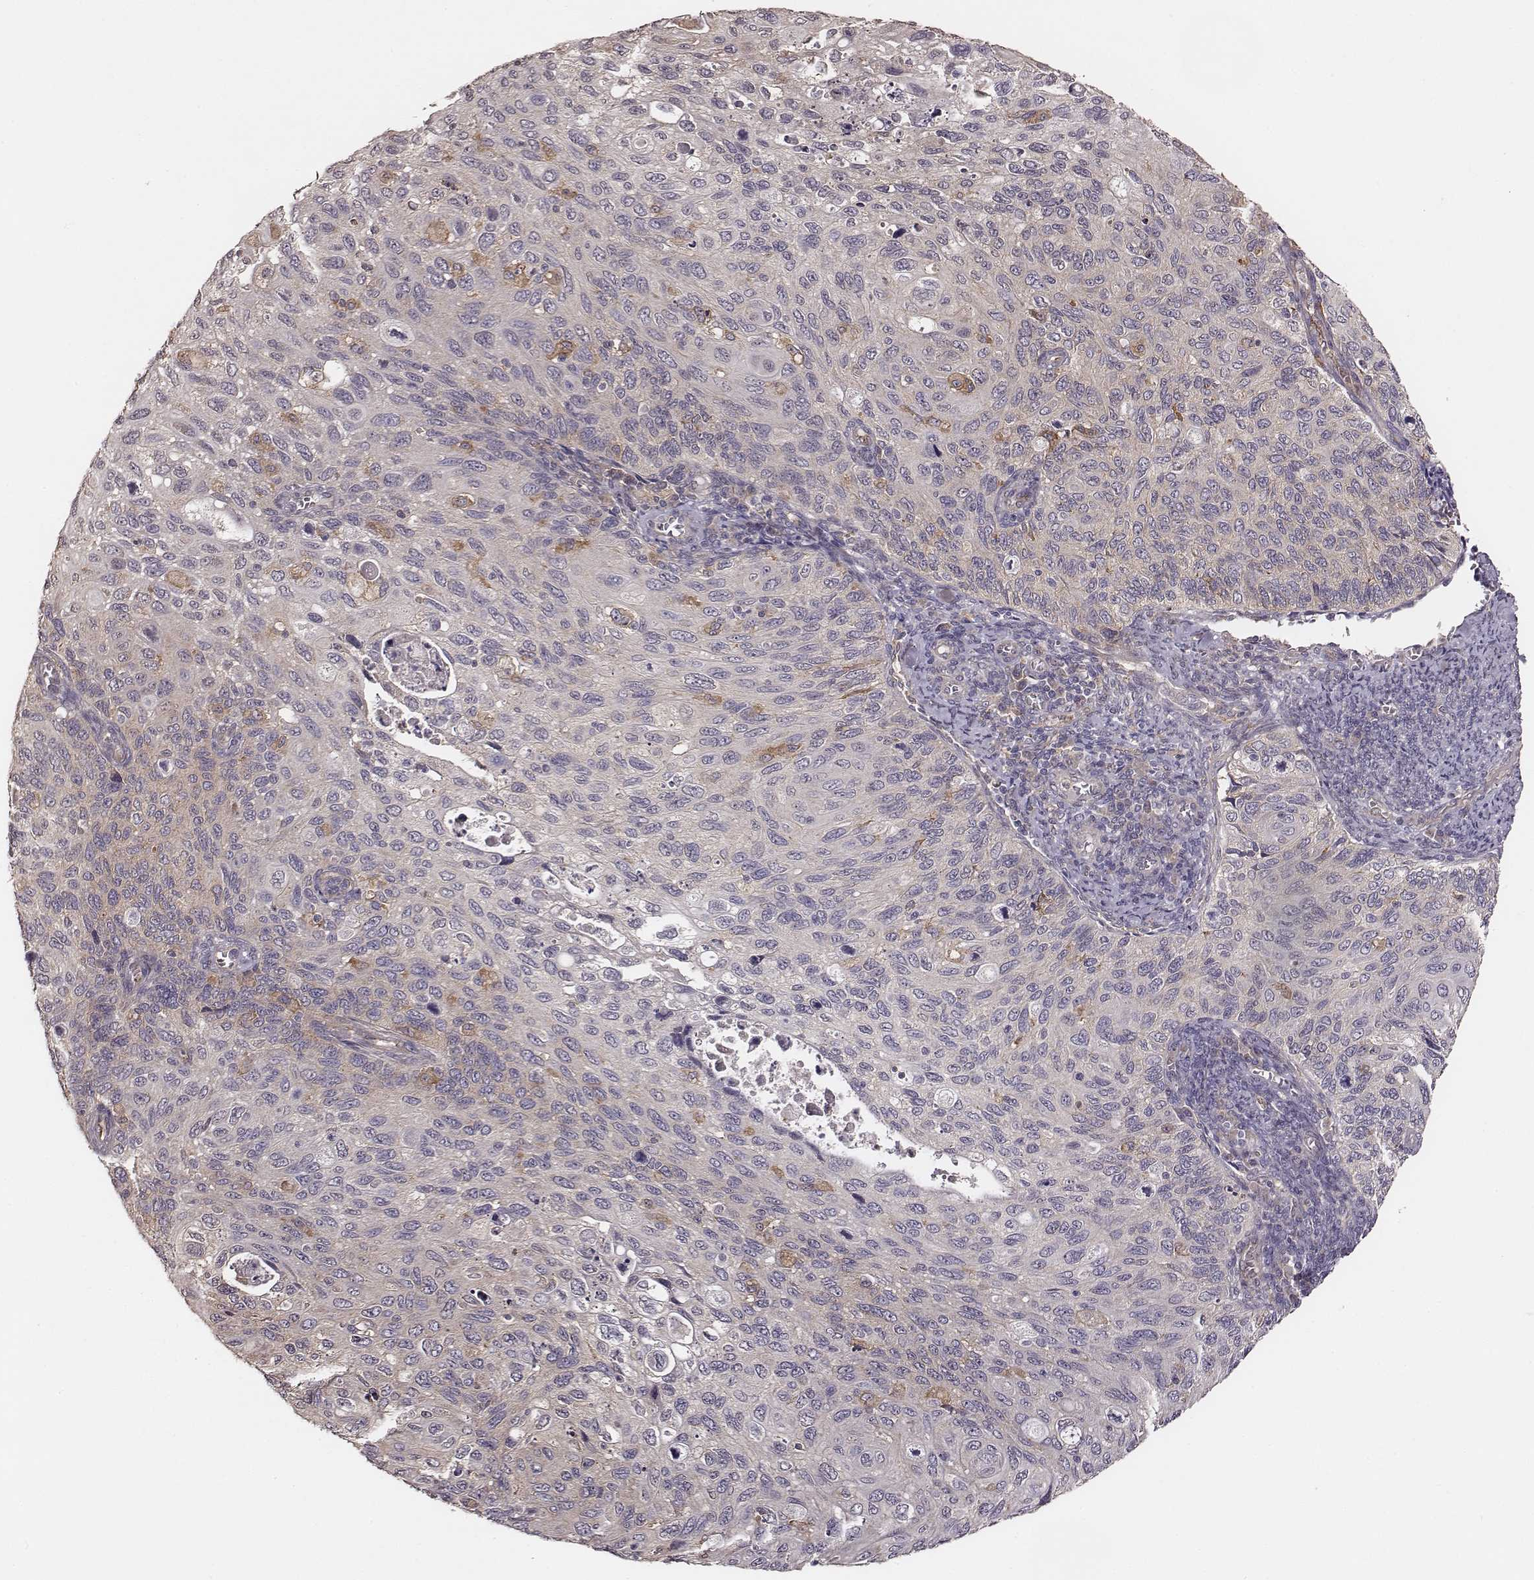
{"staining": {"intensity": "negative", "quantity": "none", "location": "none"}, "tissue": "cervical cancer", "cell_type": "Tumor cells", "image_type": "cancer", "snomed": [{"axis": "morphology", "description": "Squamous cell carcinoma, NOS"}, {"axis": "topography", "description": "Cervix"}], "caption": "This is an IHC photomicrograph of cervical cancer. There is no positivity in tumor cells.", "gene": "VPS26A", "patient": {"sex": "female", "age": 70}}